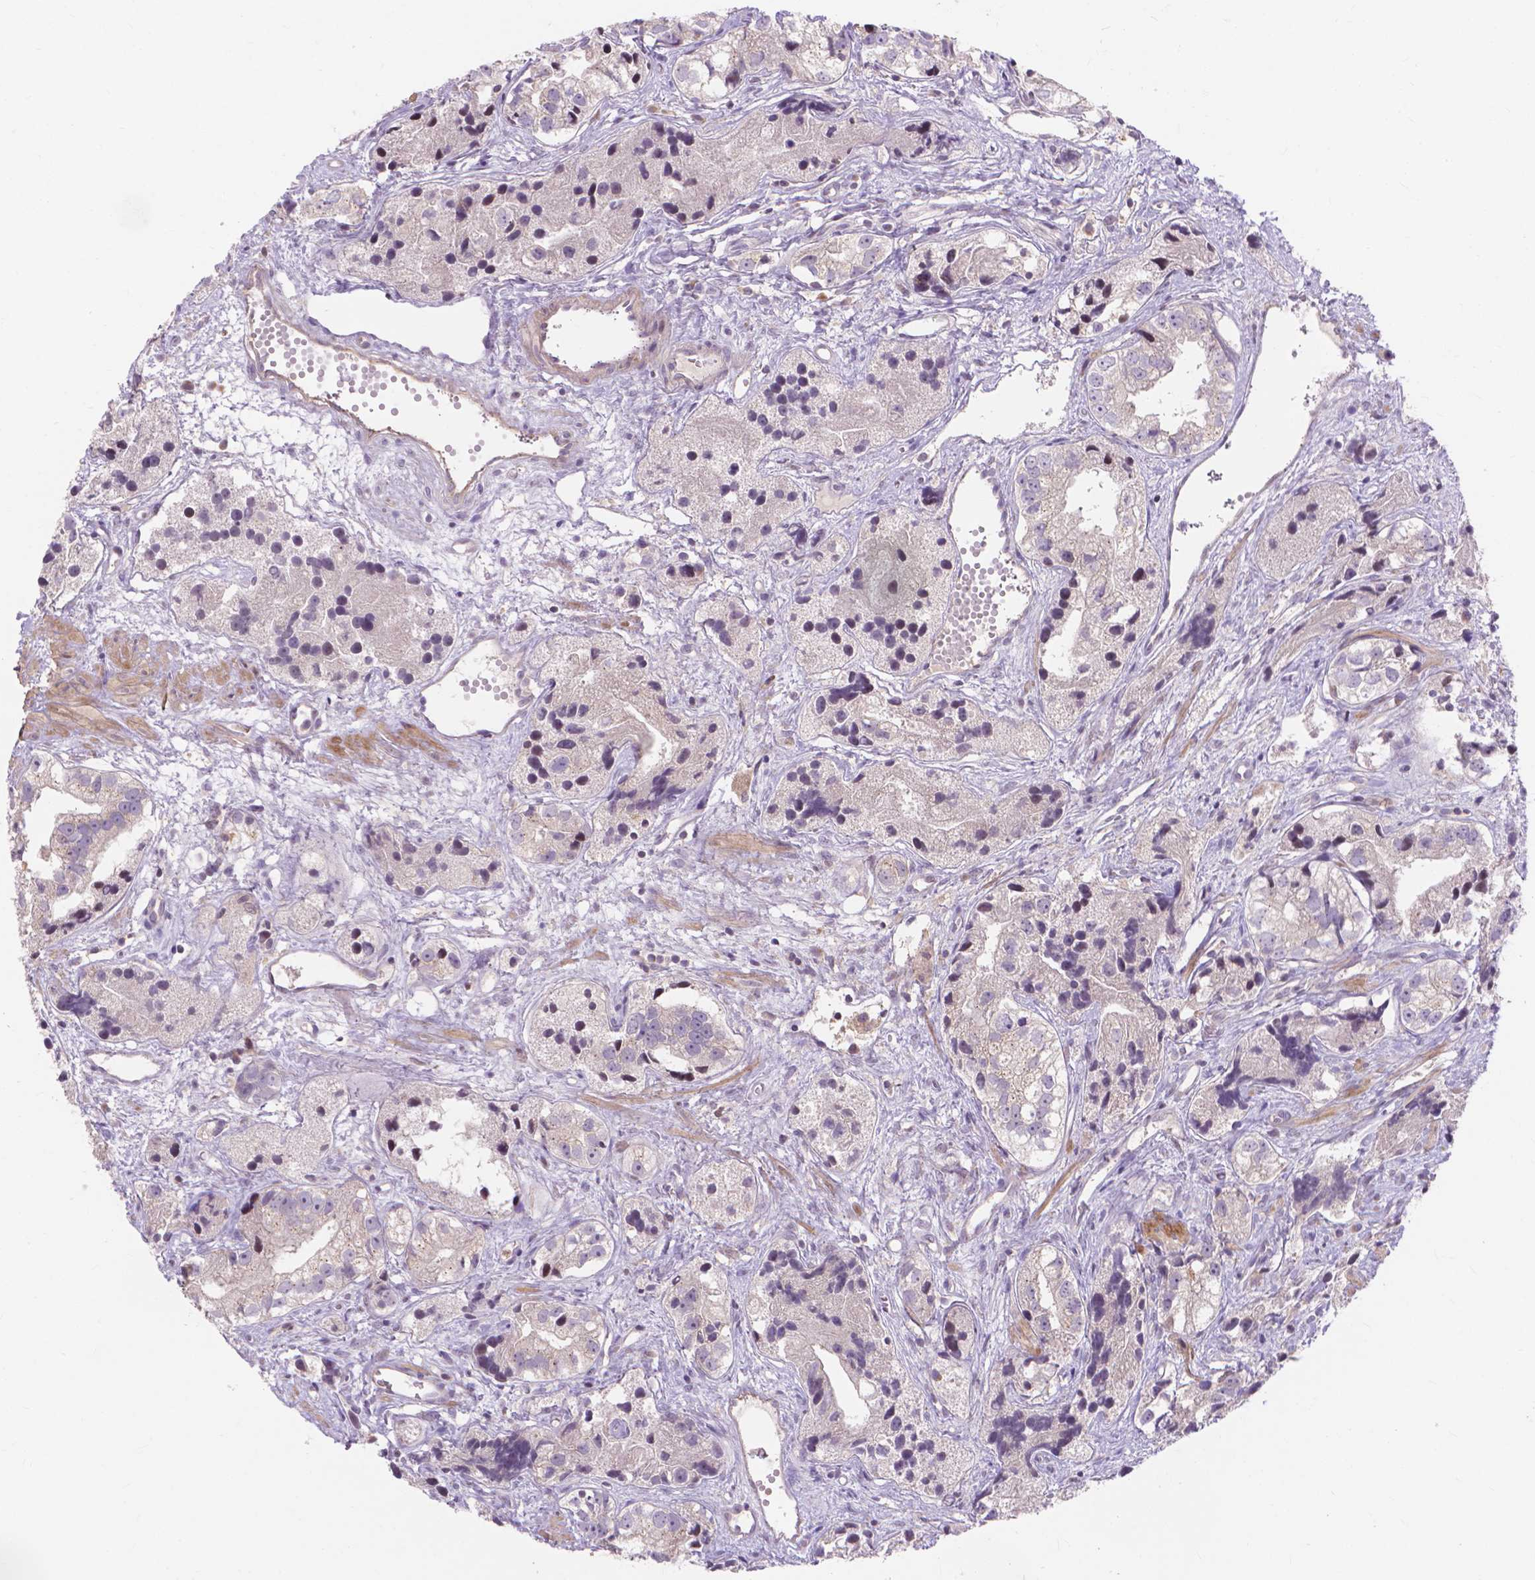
{"staining": {"intensity": "negative", "quantity": "none", "location": "none"}, "tissue": "prostate cancer", "cell_type": "Tumor cells", "image_type": "cancer", "snomed": [{"axis": "morphology", "description": "Adenocarcinoma, High grade"}, {"axis": "topography", "description": "Prostate"}], "caption": "Human prostate cancer (high-grade adenocarcinoma) stained for a protein using immunohistochemistry (IHC) displays no expression in tumor cells.", "gene": "PRDM13", "patient": {"sex": "male", "age": 68}}